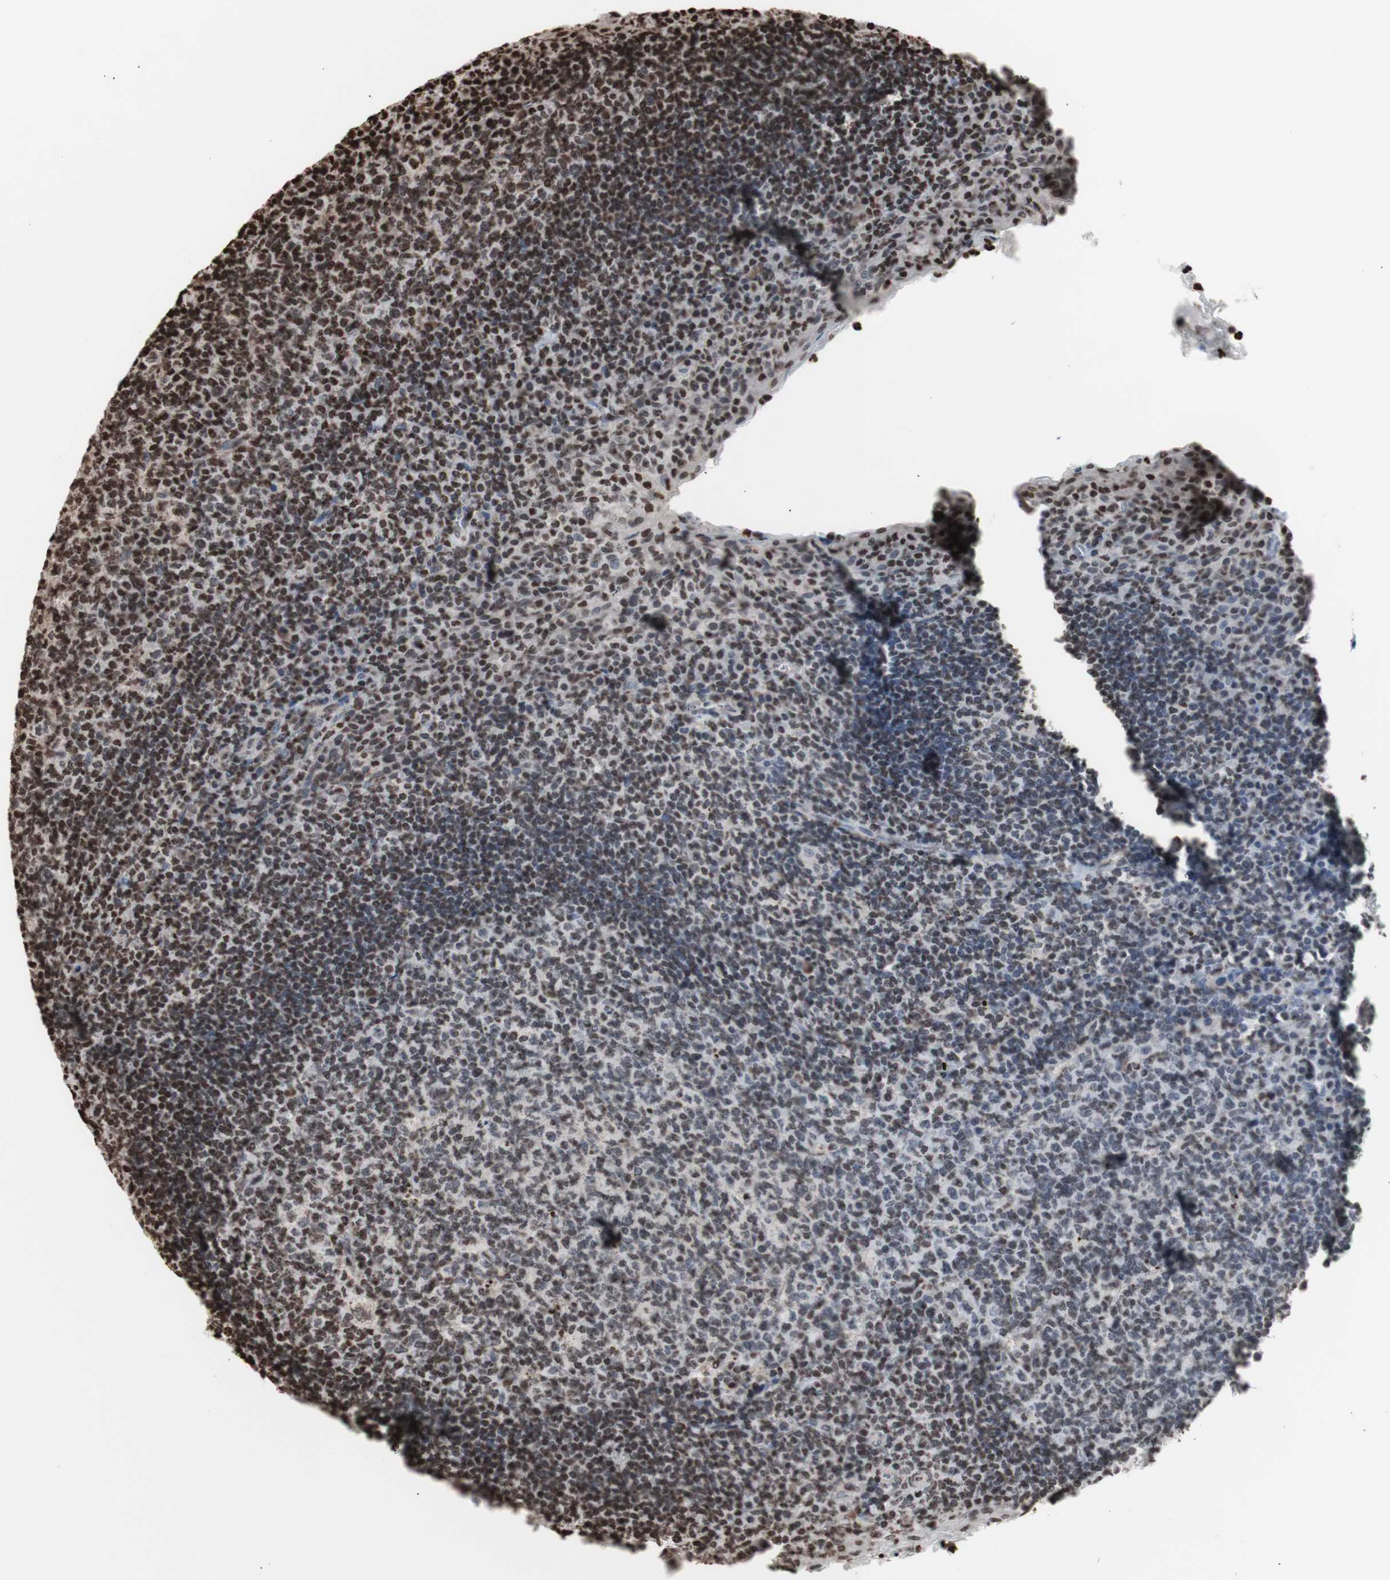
{"staining": {"intensity": "moderate", "quantity": "25%-75%", "location": "nuclear"}, "tissue": "tonsil", "cell_type": "Germinal center cells", "image_type": "normal", "snomed": [{"axis": "morphology", "description": "Normal tissue, NOS"}, {"axis": "topography", "description": "Tonsil"}], "caption": "Moderate nuclear protein positivity is identified in about 25%-75% of germinal center cells in tonsil. (DAB (3,3'-diaminobenzidine) IHC, brown staining for protein, blue staining for nuclei).", "gene": "SNAI2", "patient": {"sex": "male", "age": 17}}